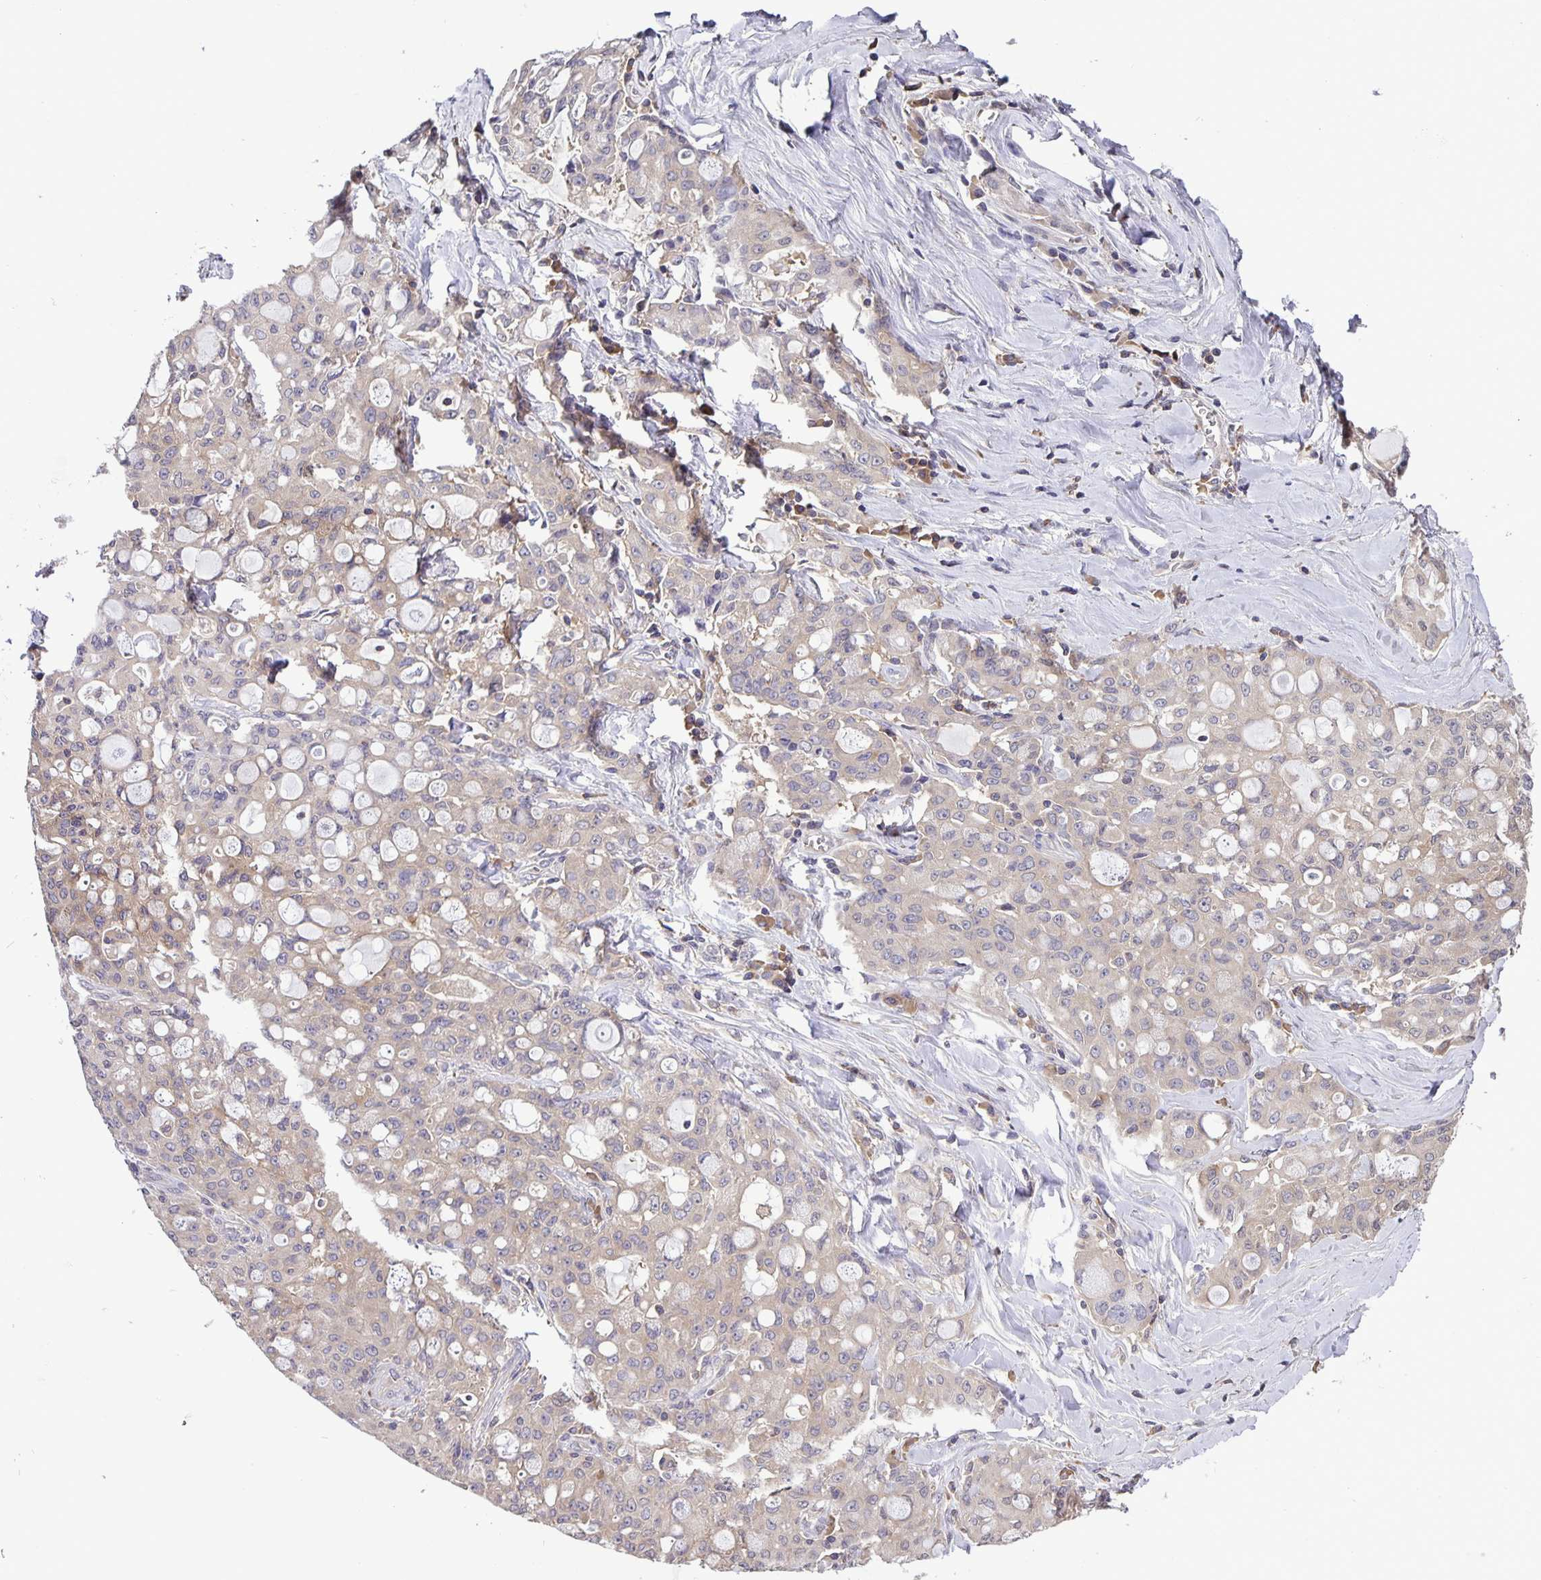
{"staining": {"intensity": "weak", "quantity": "<25%", "location": "cytoplasmic/membranous"}, "tissue": "lung cancer", "cell_type": "Tumor cells", "image_type": "cancer", "snomed": [{"axis": "morphology", "description": "Adenocarcinoma, NOS"}, {"axis": "topography", "description": "Lung"}], "caption": "High power microscopy photomicrograph of an IHC micrograph of lung cancer, revealing no significant staining in tumor cells.", "gene": "FEM1C", "patient": {"sex": "female", "age": 44}}